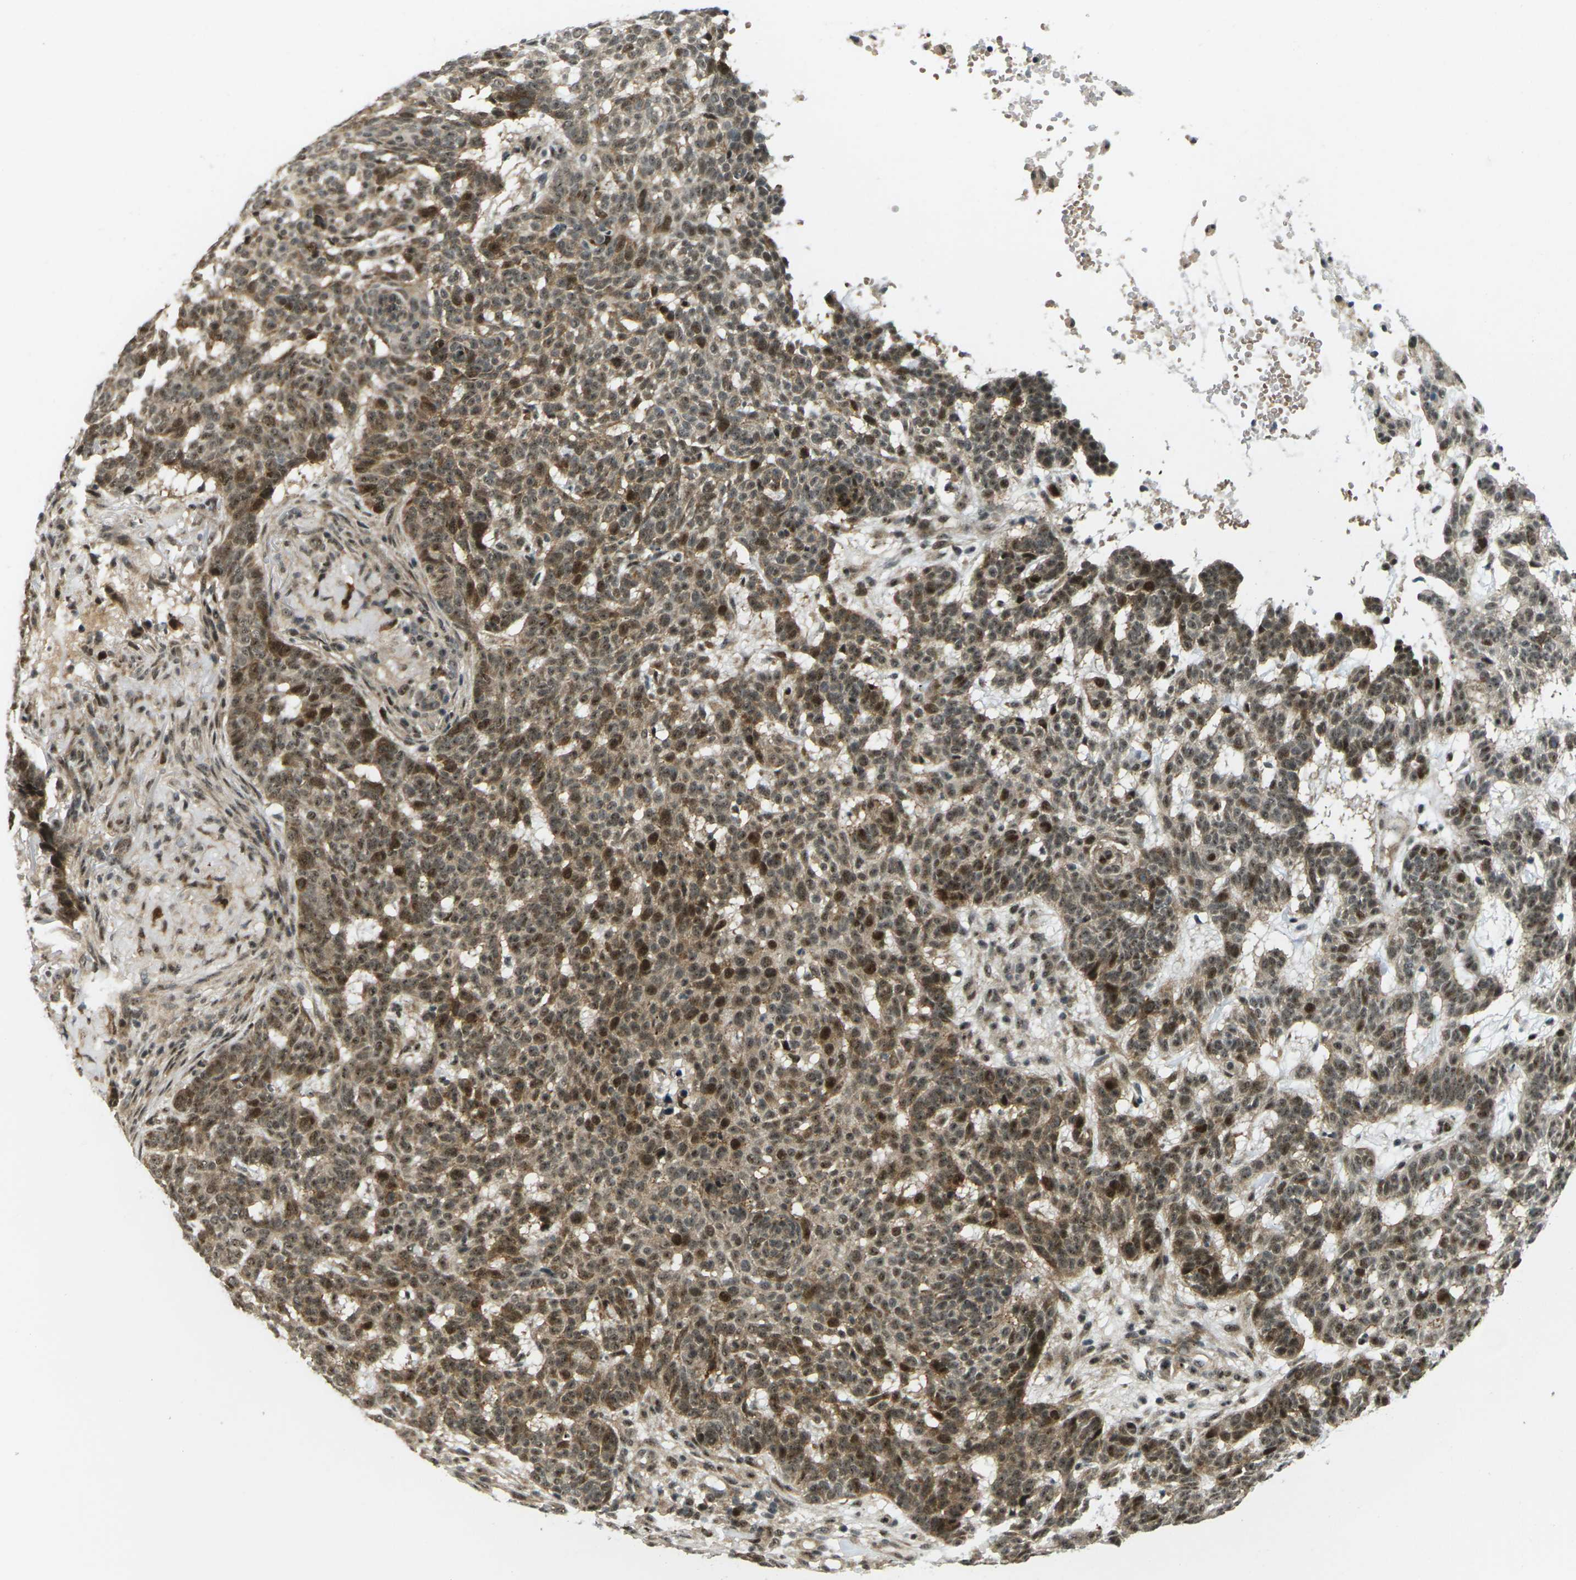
{"staining": {"intensity": "strong", "quantity": ">75%", "location": "cytoplasmic/membranous,nuclear"}, "tissue": "skin cancer", "cell_type": "Tumor cells", "image_type": "cancer", "snomed": [{"axis": "morphology", "description": "Basal cell carcinoma"}, {"axis": "topography", "description": "Skin"}], "caption": "Skin cancer tissue shows strong cytoplasmic/membranous and nuclear positivity in approximately >75% of tumor cells", "gene": "UBE2S", "patient": {"sex": "male", "age": 85}}